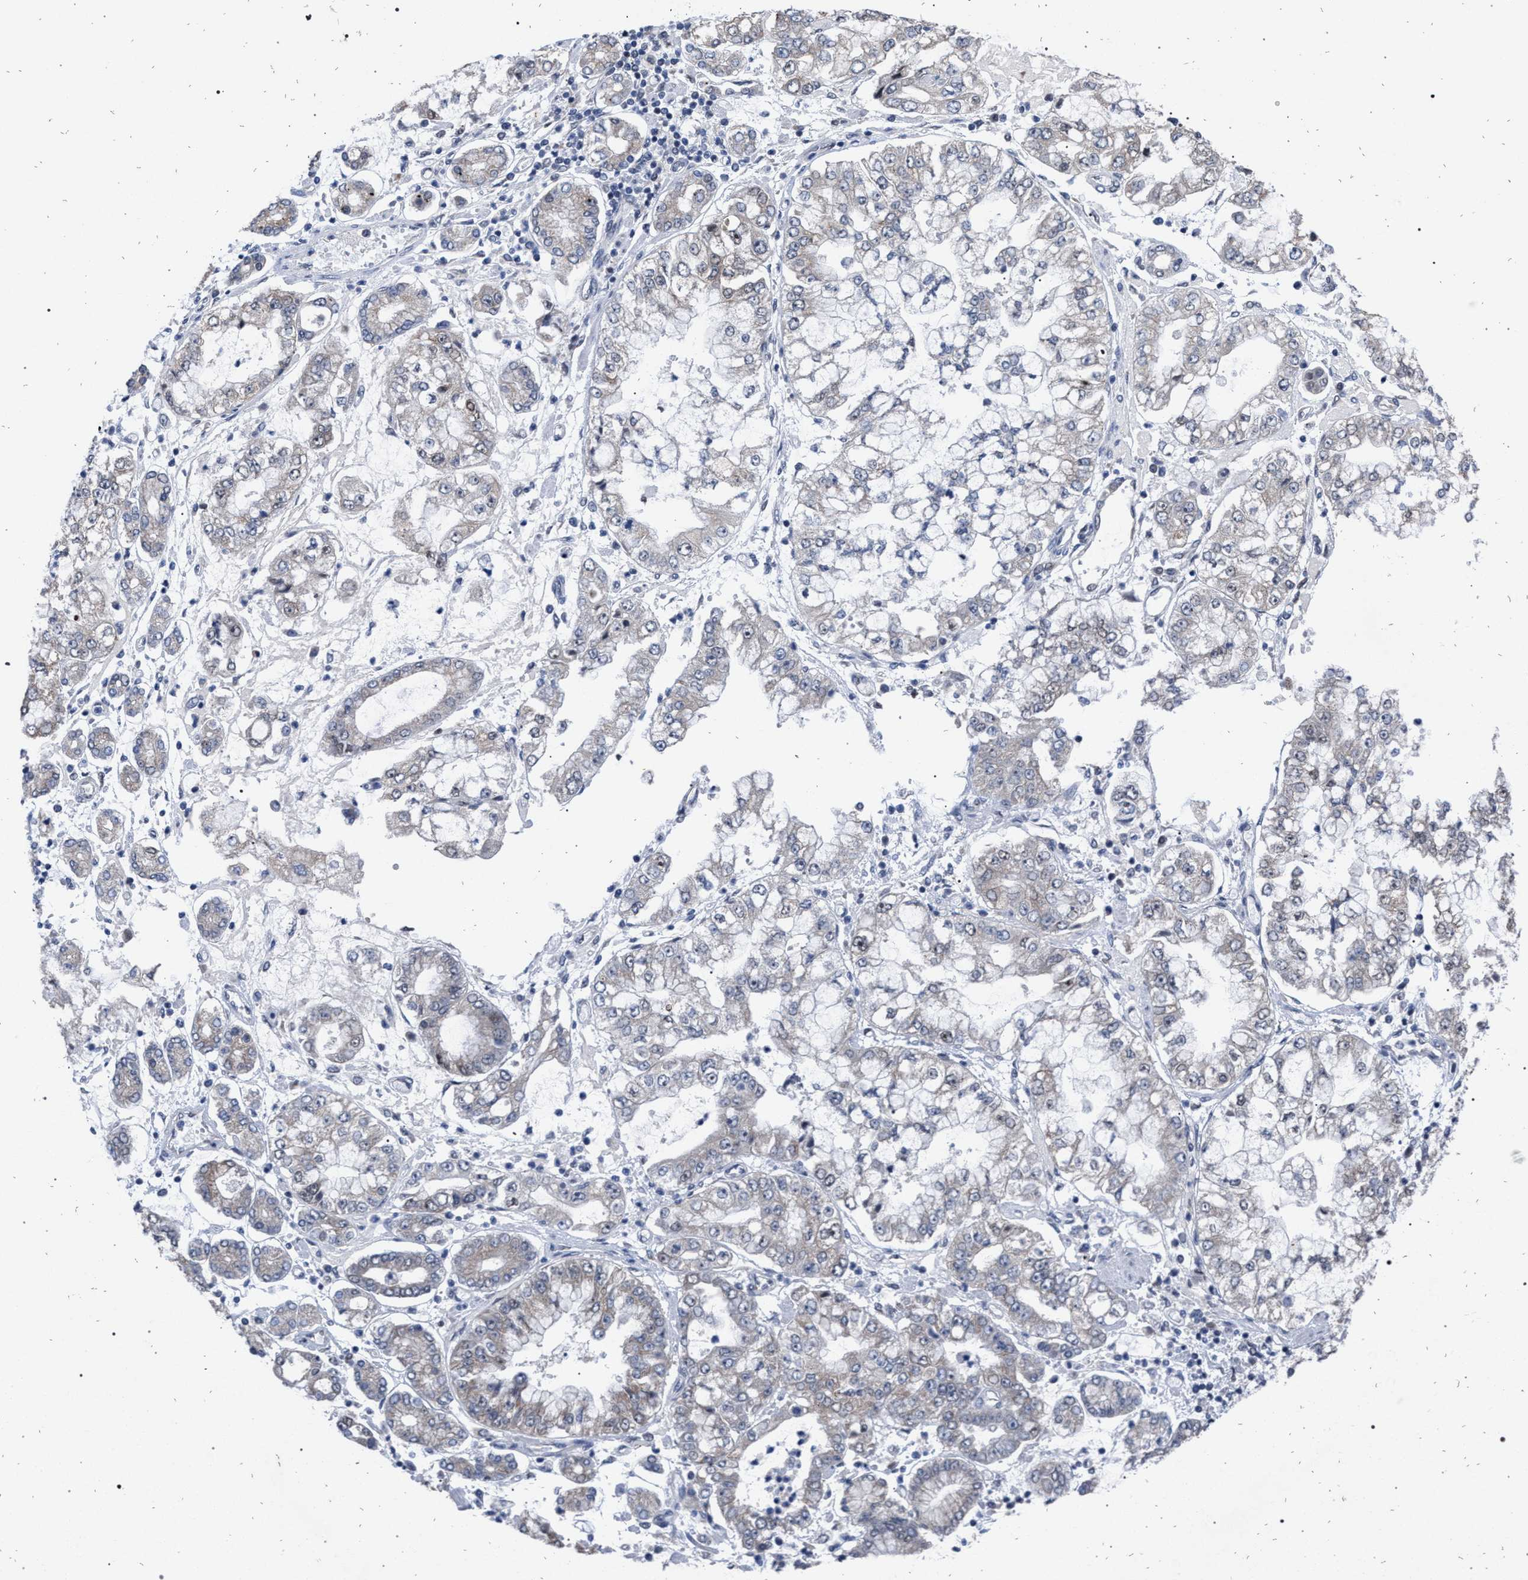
{"staining": {"intensity": "weak", "quantity": "<25%", "location": "cytoplasmic/membranous"}, "tissue": "stomach cancer", "cell_type": "Tumor cells", "image_type": "cancer", "snomed": [{"axis": "morphology", "description": "Adenocarcinoma, NOS"}, {"axis": "topography", "description": "Stomach"}], "caption": "High magnification brightfield microscopy of stomach cancer stained with DAB (3,3'-diaminobenzidine) (brown) and counterstained with hematoxylin (blue): tumor cells show no significant staining.", "gene": "GOLGA2", "patient": {"sex": "male", "age": 76}}